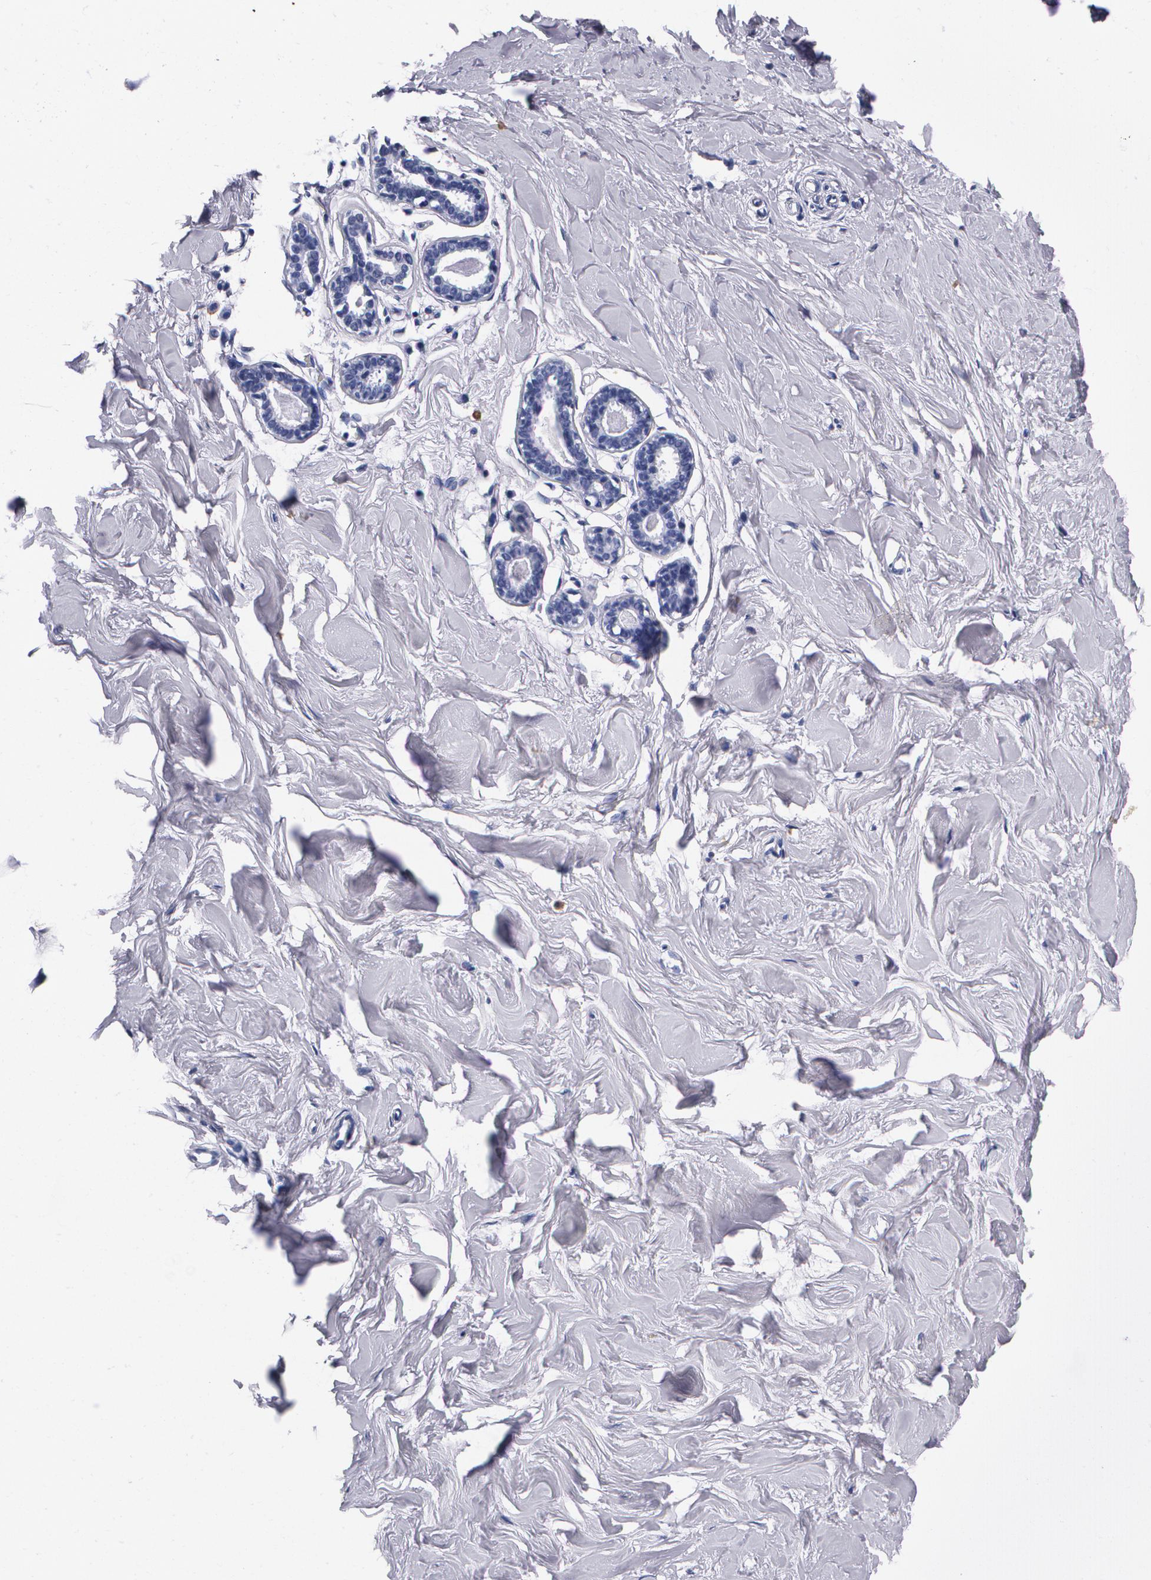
{"staining": {"intensity": "negative", "quantity": "none", "location": "none"}, "tissue": "breast", "cell_type": "Adipocytes", "image_type": "normal", "snomed": [{"axis": "morphology", "description": "Normal tissue, NOS"}, {"axis": "topography", "description": "Breast"}], "caption": "The micrograph demonstrates no significant expression in adipocytes of breast.", "gene": "S100A8", "patient": {"sex": "female", "age": 23}}